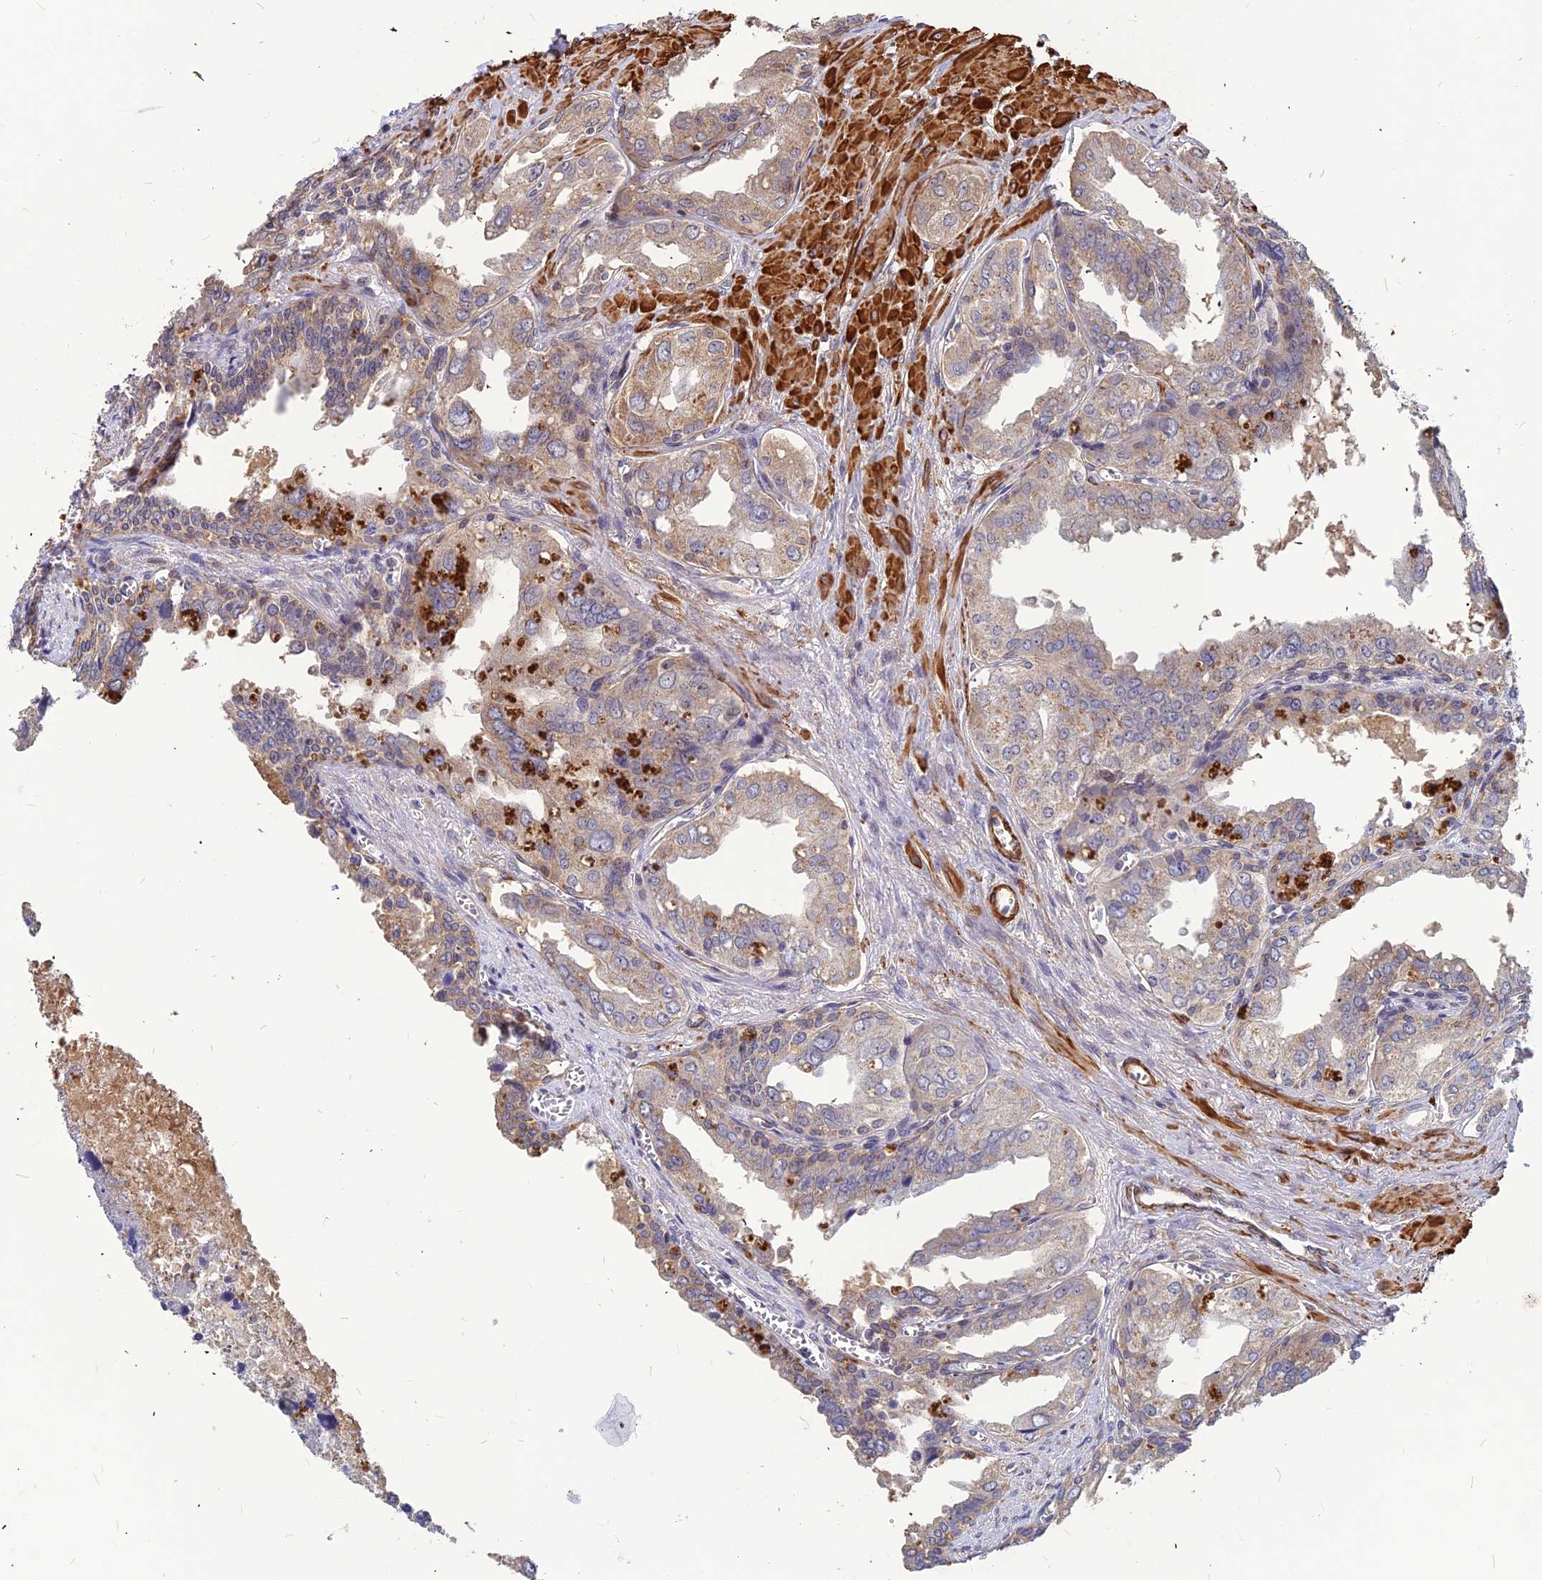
{"staining": {"intensity": "weak", "quantity": "<25%", "location": "cytoplasmic/membranous"}, "tissue": "seminal vesicle", "cell_type": "Glandular cells", "image_type": "normal", "snomed": [{"axis": "morphology", "description": "Normal tissue, NOS"}, {"axis": "topography", "description": "Seminal veicle"}], "caption": "Immunohistochemistry (IHC) micrograph of unremarkable human seminal vesicle stained for a protein (brown), which reveals no expression in glandular cells.", "gene": "LEKR1", "patient": {"sex": "male", "age": 67}}